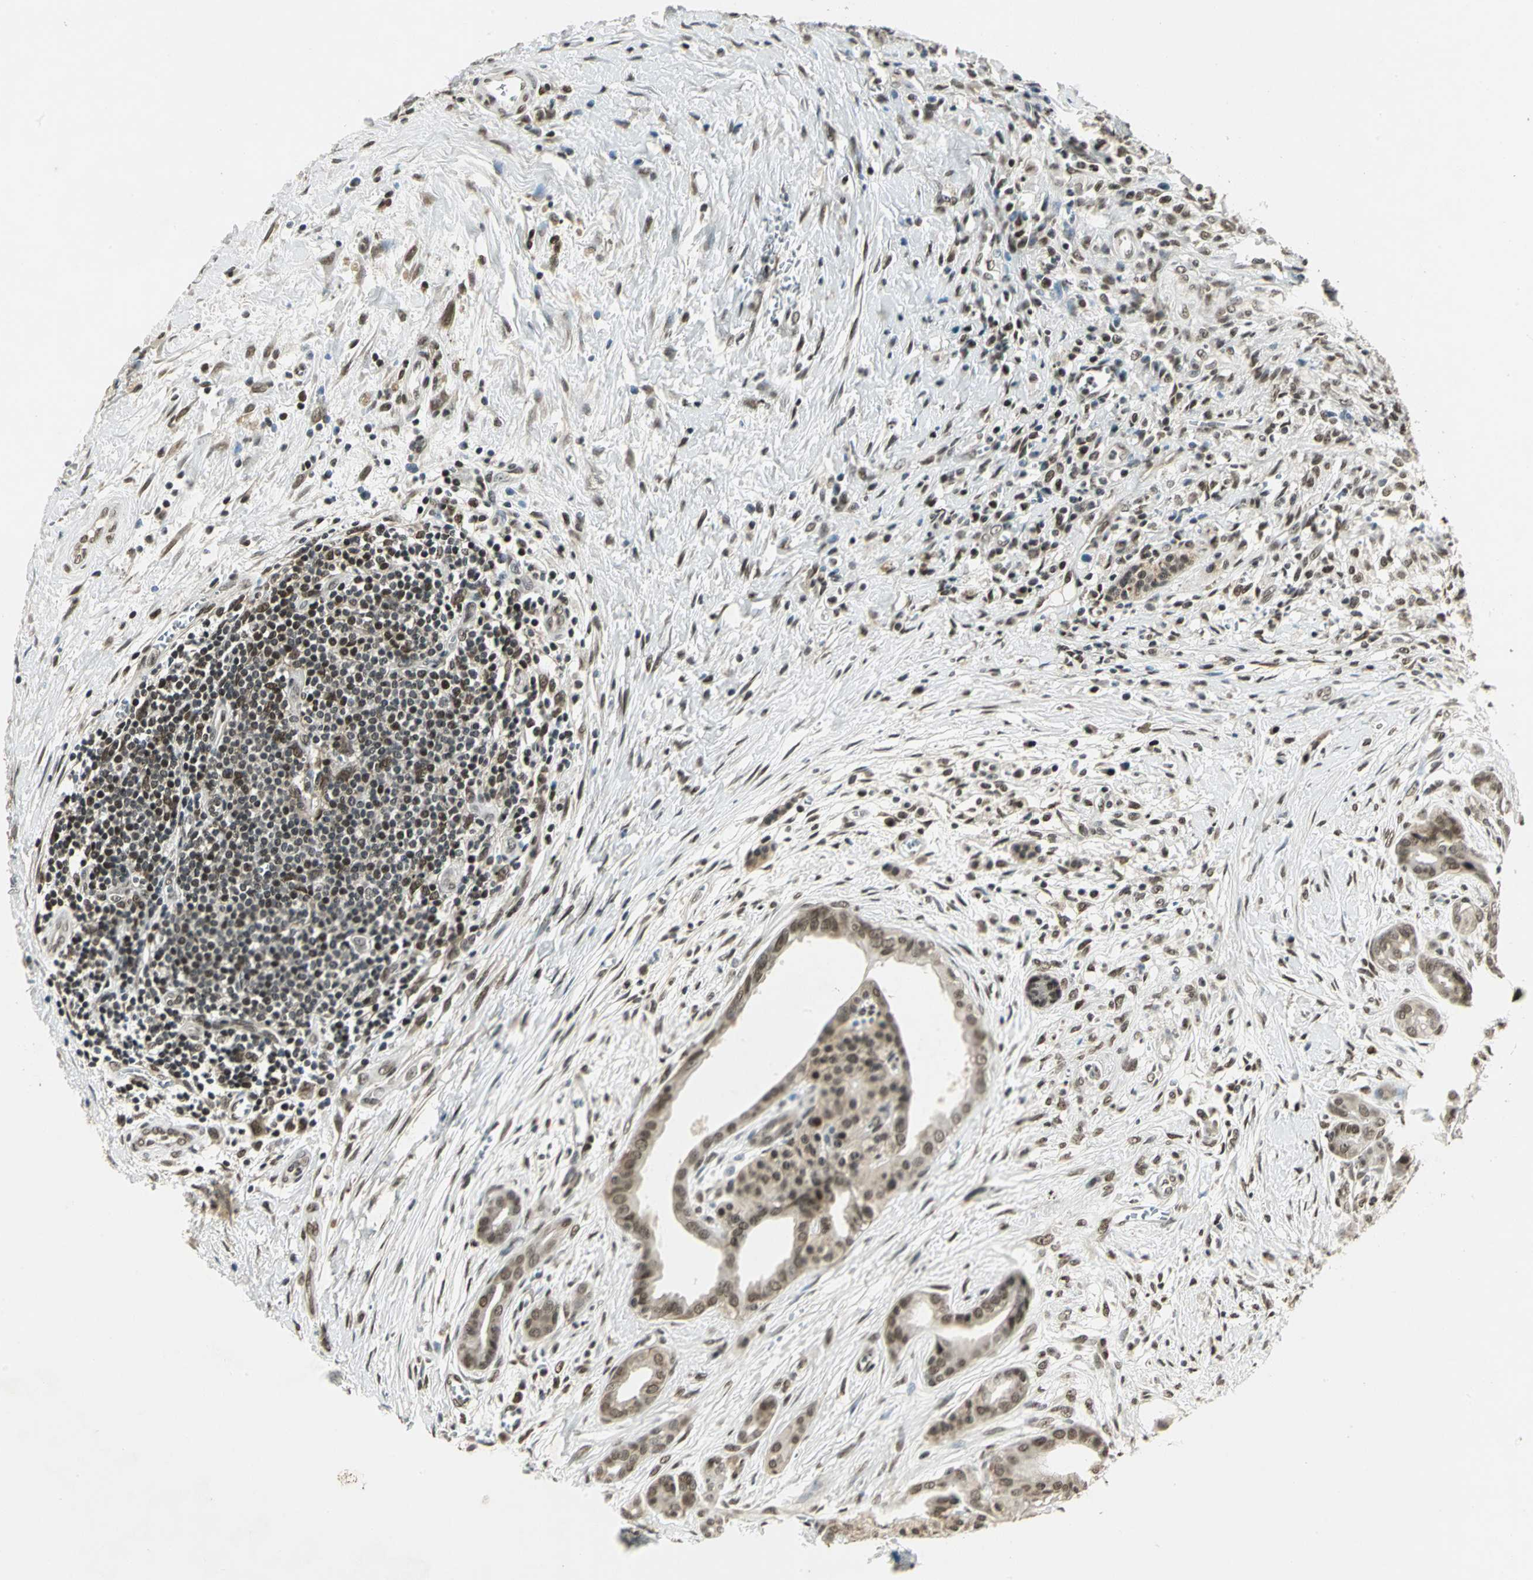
{"staining": {"intensity": "moderate", "quantity": "25%-75%", "location": "nuclear"}, "tissue": "pancreatic cancer", "cell_type": "Tumor cells", "image_type": "cancer", "snomed": [{"axis": "morphology", "description": "Adenocarcinoma, NOS"}, {"axis": "topography", "description": "Pancreas"}], "caption": "This image reveals immunohistochemistry staining of adenocarcinoma (pancreatic), with medium moderate nuclear staining in about 25%-75% of tumor cells.", "gene": "RAD17", "patient": {"sex": "male", "age": 59}}